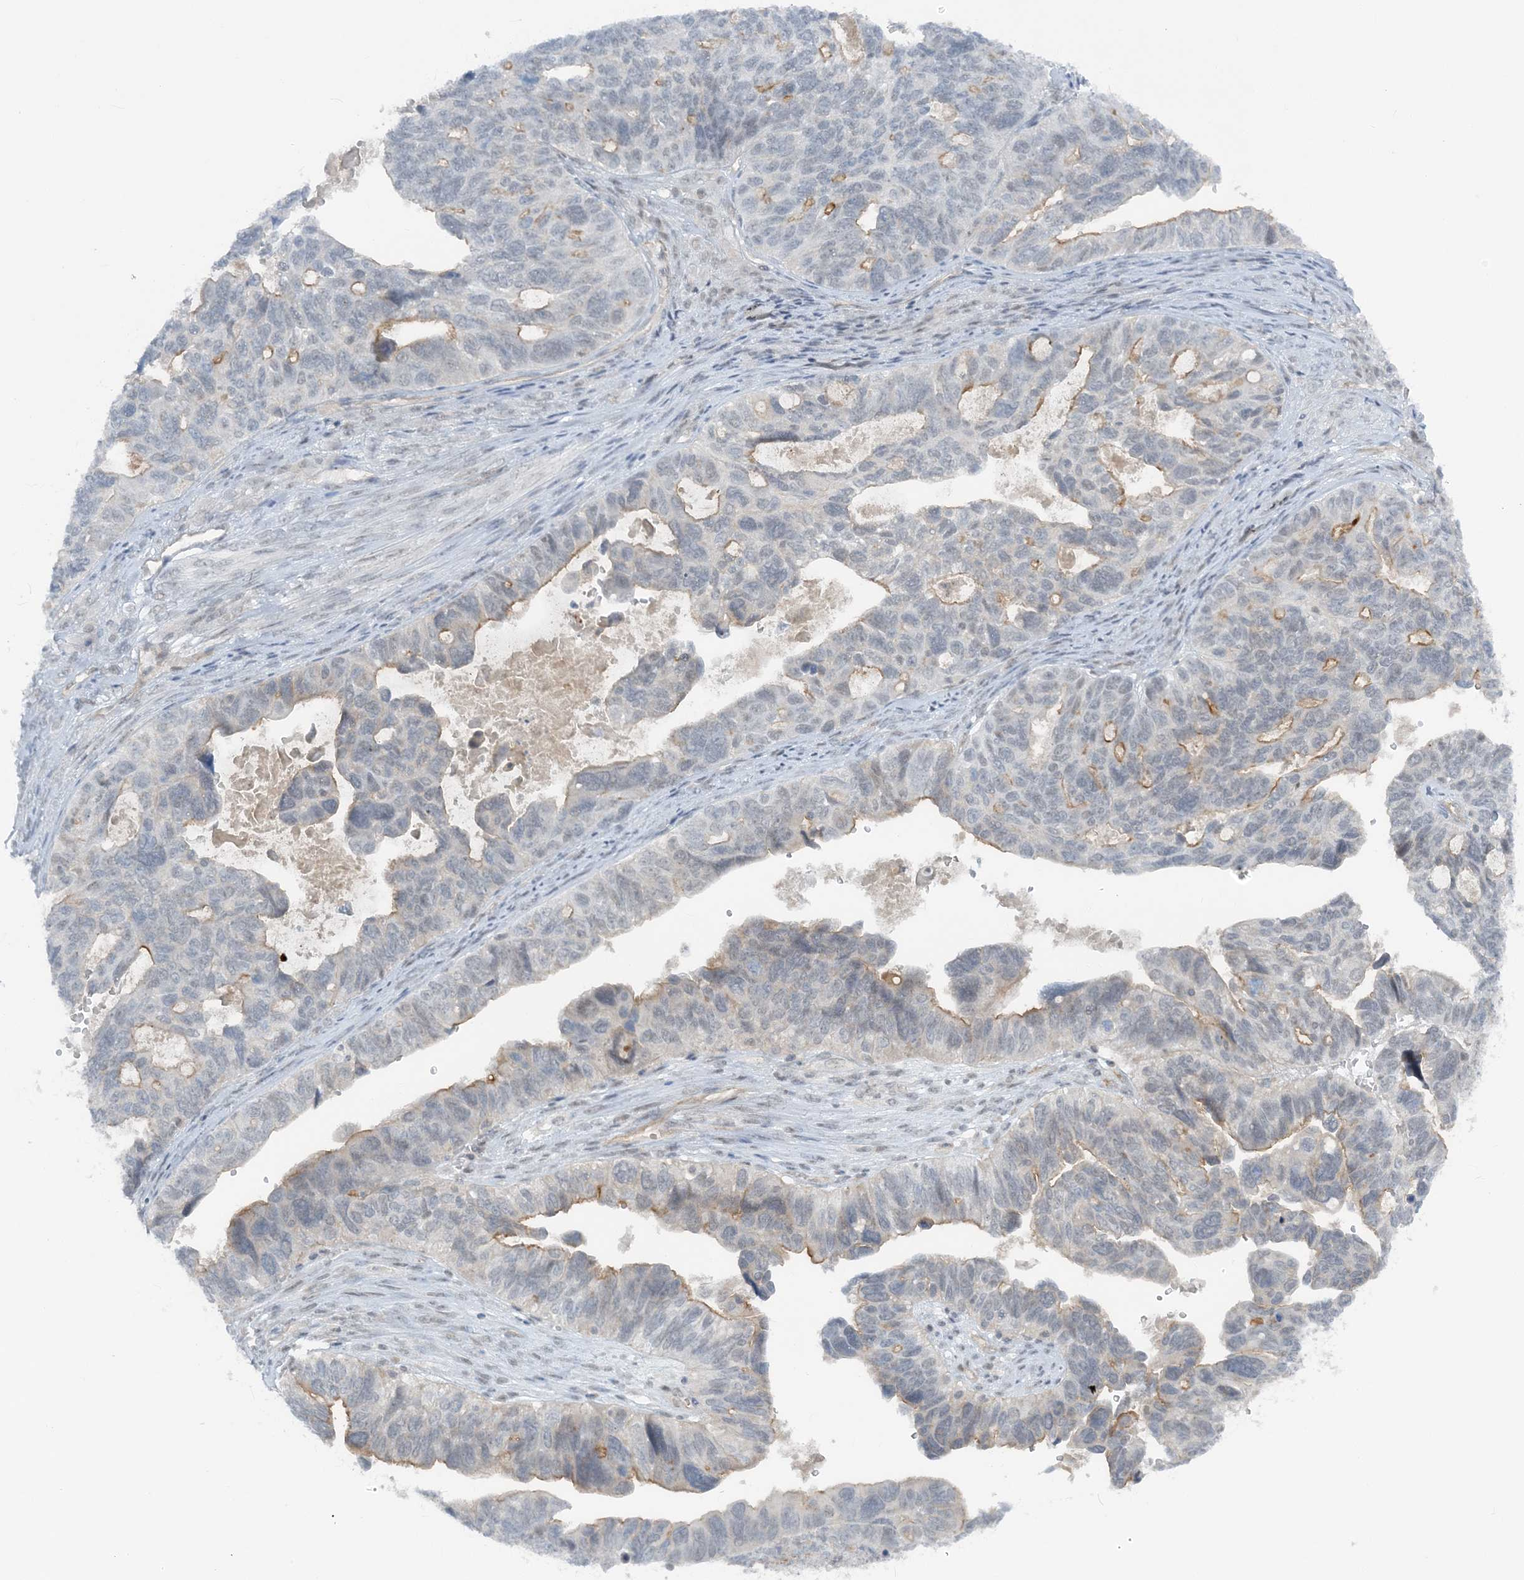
{"staining": {"intensity": "moderate", "quantity": "<25%", "location": "cytoplasmic/membranous"}, "tissue": "ovarian cancer", "cell_type": "Tumor cells", "image_type": "cancer", "snomed": [{"axis": "morphology", "description": "Cystadenocarcinoma, serous, NOS"}, {"axis": "topography", "description": "Ovary"}], "caption": "IHC photomicrograph of neoplastic tissue: human ovarian serous cystadenocarcinoma stained using immunohistochemistry demonstrates low levels of moderate protein expression localized specifically in the cytoplasmic/membranous of tumor cells, appearing as a cytoplasmic/membranous brown color.", "gene": "ATP11A", "patient": {"sex": "female", "age": 79}}